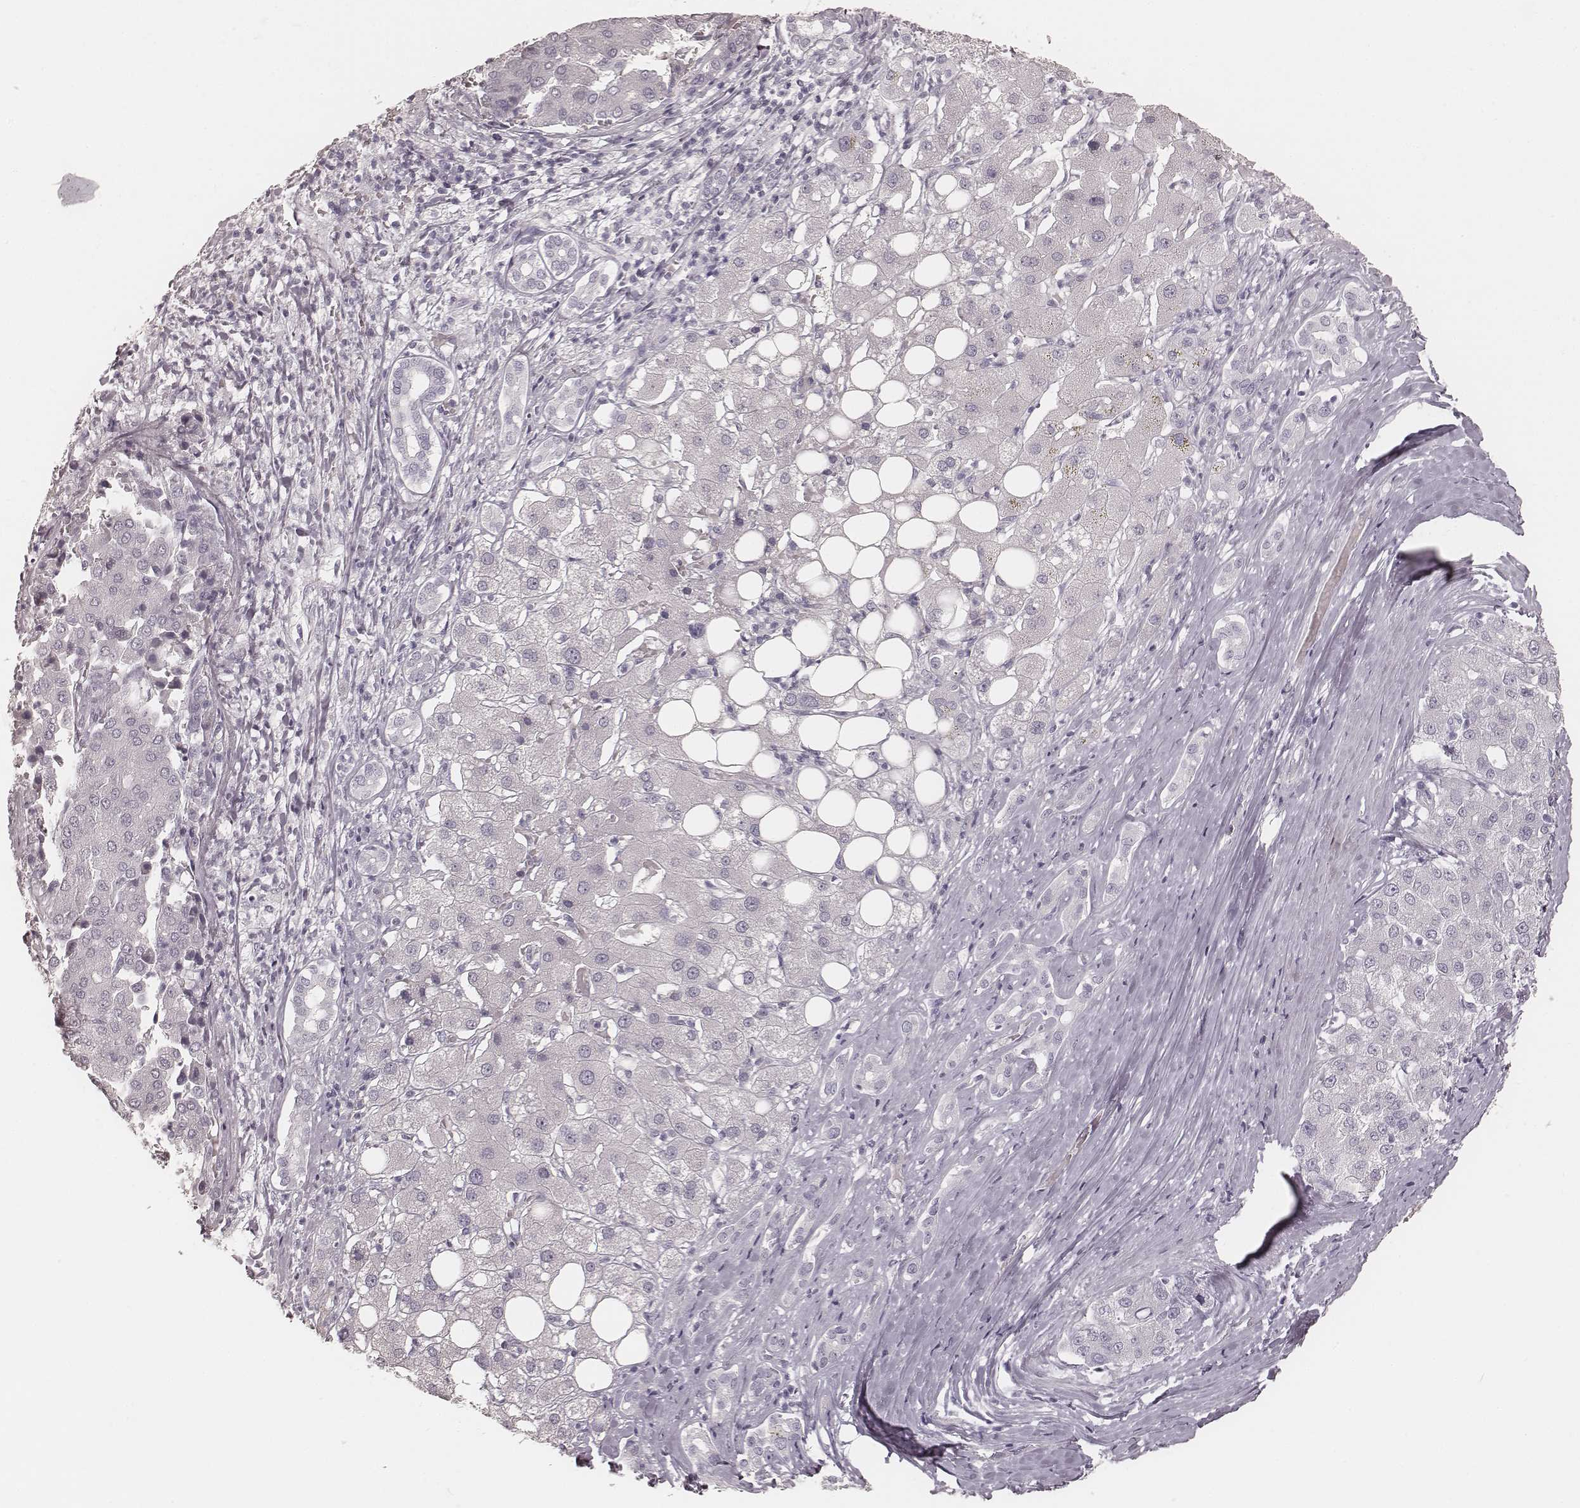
{"staining": {"intensity": "negative", "quantity": "none", "location": "none"}, "tissue": "liver cancer", "cell_type": "Tumor cells", "image_type": "cancer", "snomed": [{"axis": "morphology", "description": "Carcinoma, Hepatocellular, NOS"}, {"axis": "topography", "description": "Liver"}], "caption": "A micrograph of human liver hepatocellular carcinoma is negative for staining in tumor cells.", "gene": "KRT26", "patient": {"sex": "male", "age": 65}}